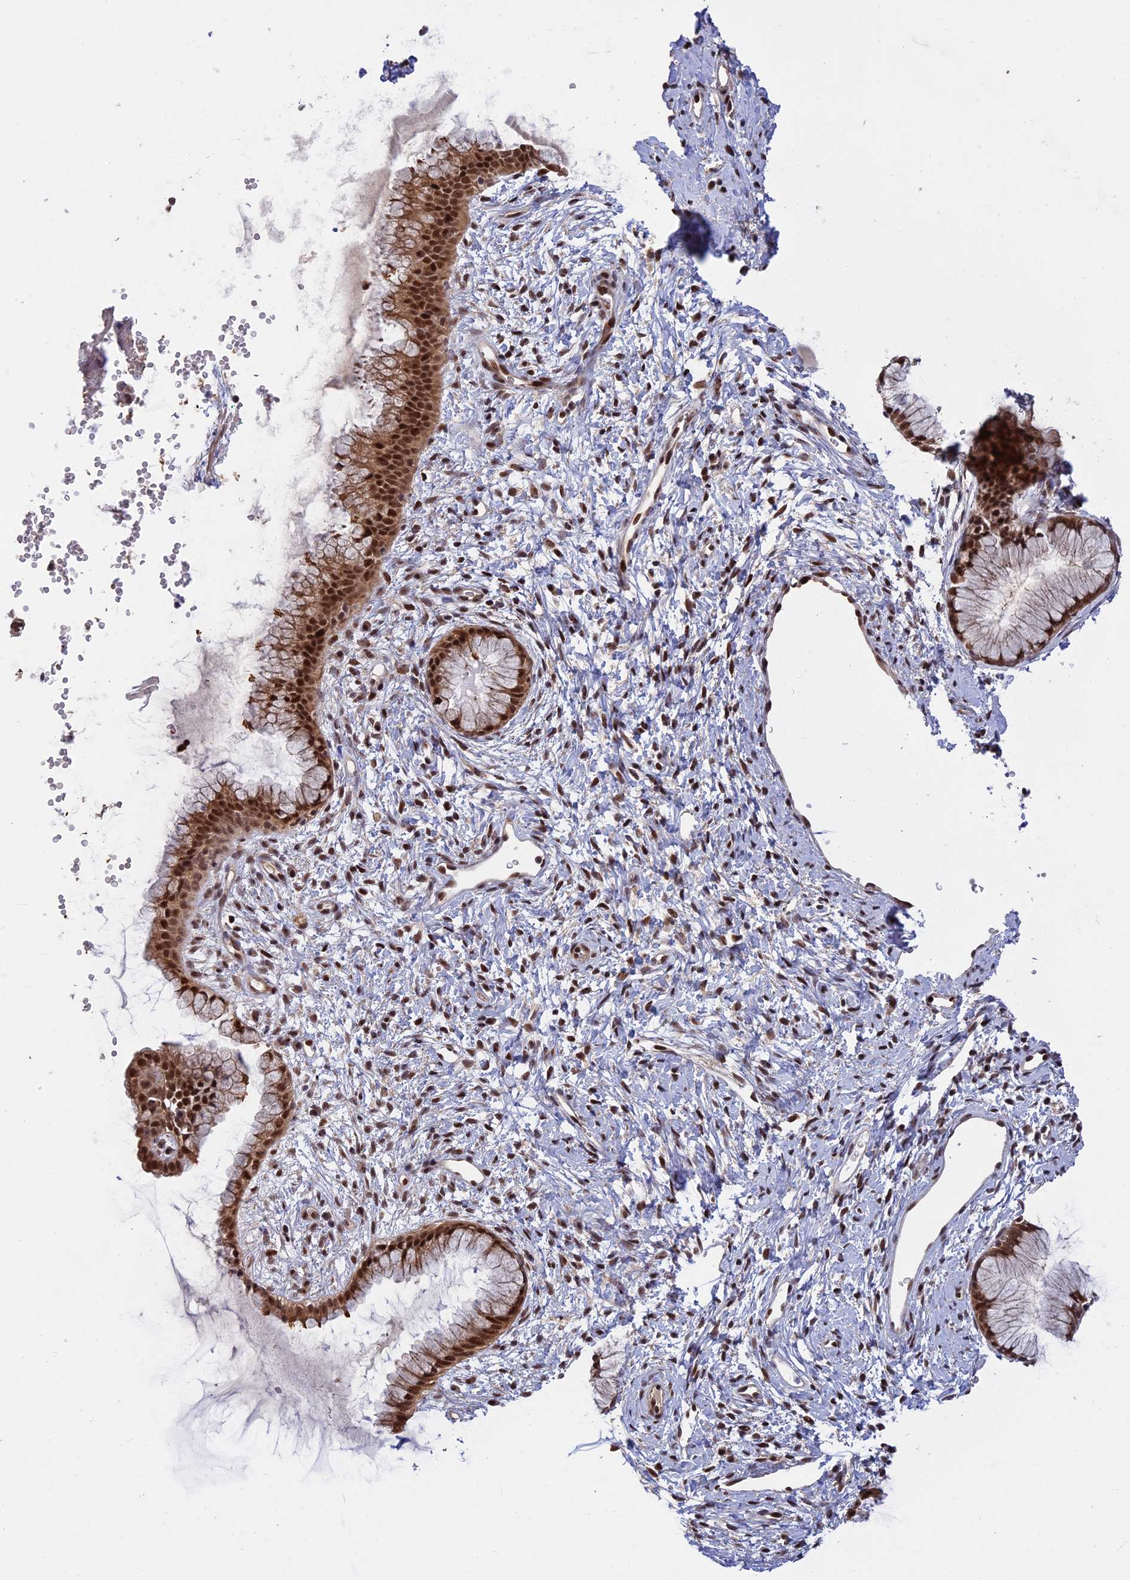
{"staining": {"intensity": "strong", "quantity": "25%-75%", "location": "cytoplasmic/membranous,nuclear"}, "tissue": "cervix", "cell_type": "Glandular cells", "image_type": "normal", "snomed": [{"axis": "morphology", "description": "Normal tissue, NOS"}, {"axis": "topography", "description": "Cervix"}], "caption": "Immunohistochemical staining of unremarkable cervix reveals strong cytoplasmic/membranous,nuclear protein staining in approximately 25%-75% of glandular cells. The protein of interest is stained brown, and the nuclei are stained in blue (DAB (3,3'-diaminobenzidine) IHC with brightfield microscopy, high magnification).", "gene": "POLR2C", "patient": {"sex": "female", "age": 42}}